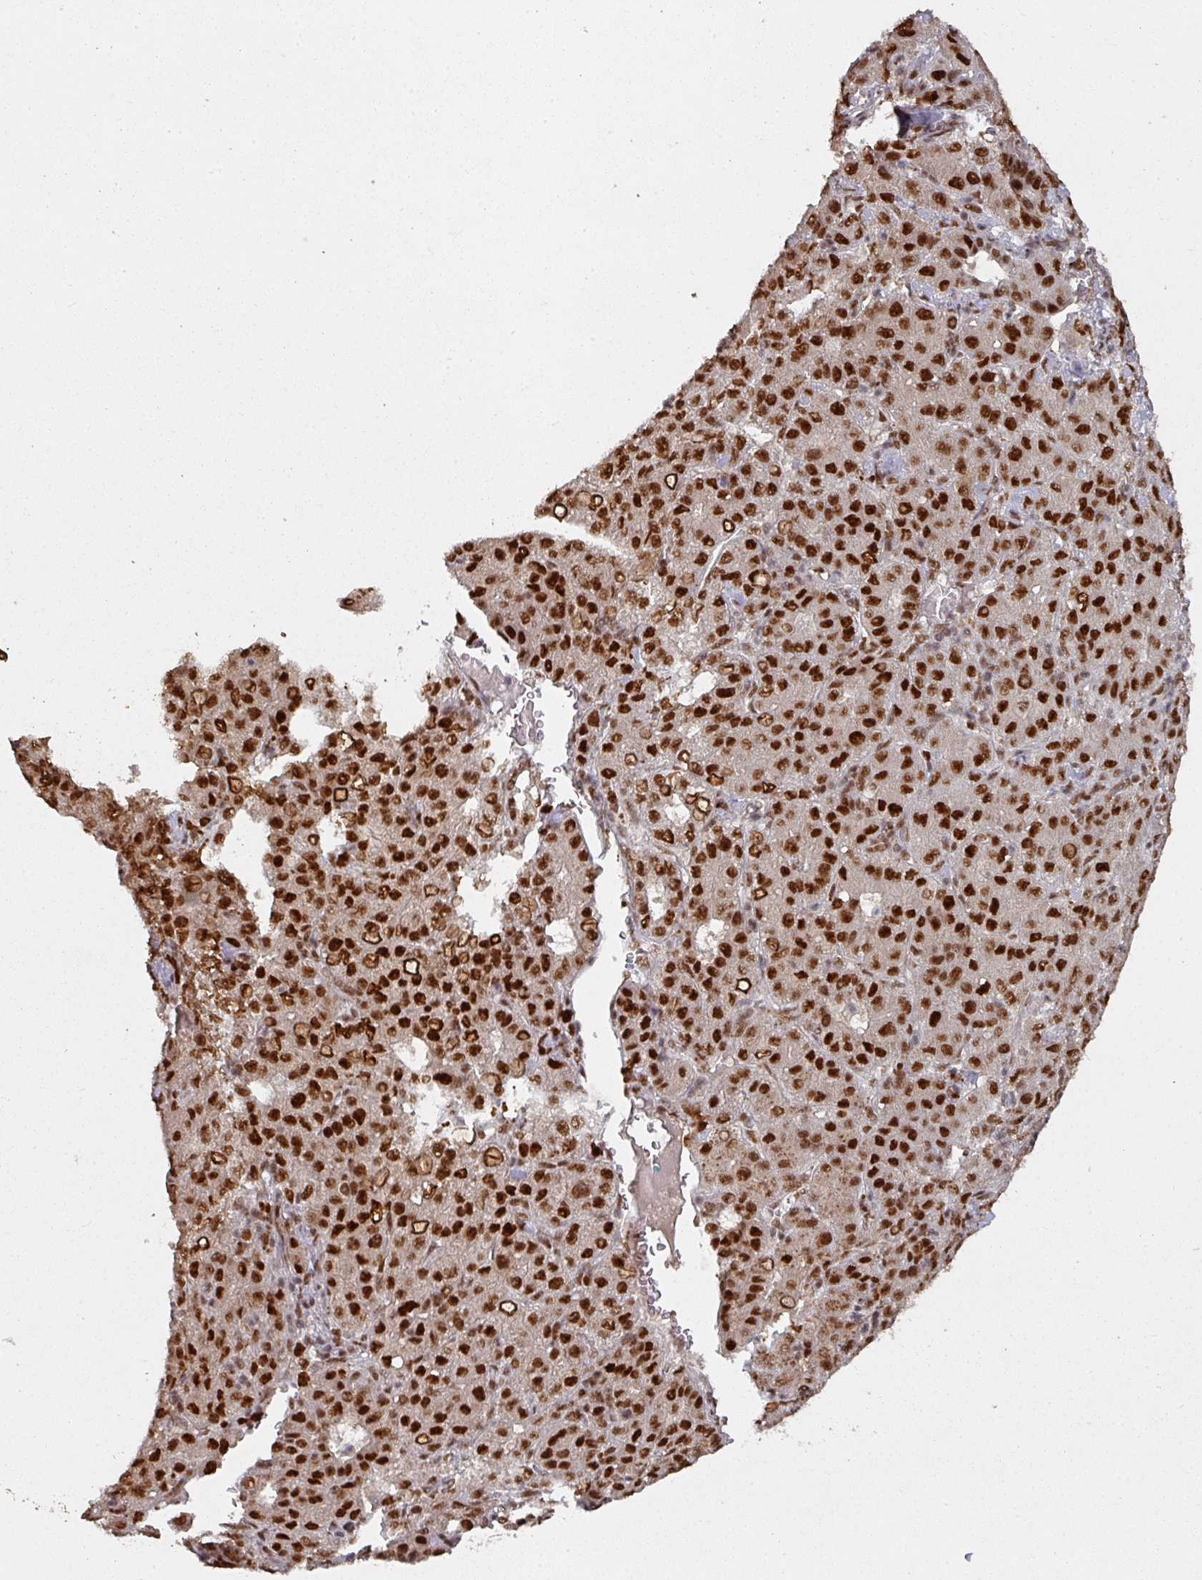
{"staining": {"intensity": "strong", "quantity": ">75%", "location": "nuclear"}, "tissue": "liver cancer", "cell_type": "Tumor cells", "image_type": "cancer", "snomed": [{"axis": "morphology", "description": "Carcinoma, Hepatocellular, NOS"}, {"axis": "topography", "description": "Liver"}], "caption": "The micrograph reveals a brown stain indicating the presence of a protein in the nuclear of tumor cells in liver hepatocellular carcinoma. The staining is performed using DAB (3,3'-diaminobenzidine) brown chromogen to label protein expression. The nuclei are counter-stained blue using hematoxylin.", "gene": "MEPCE", "patient": {"sex": "male", "age": 65}}